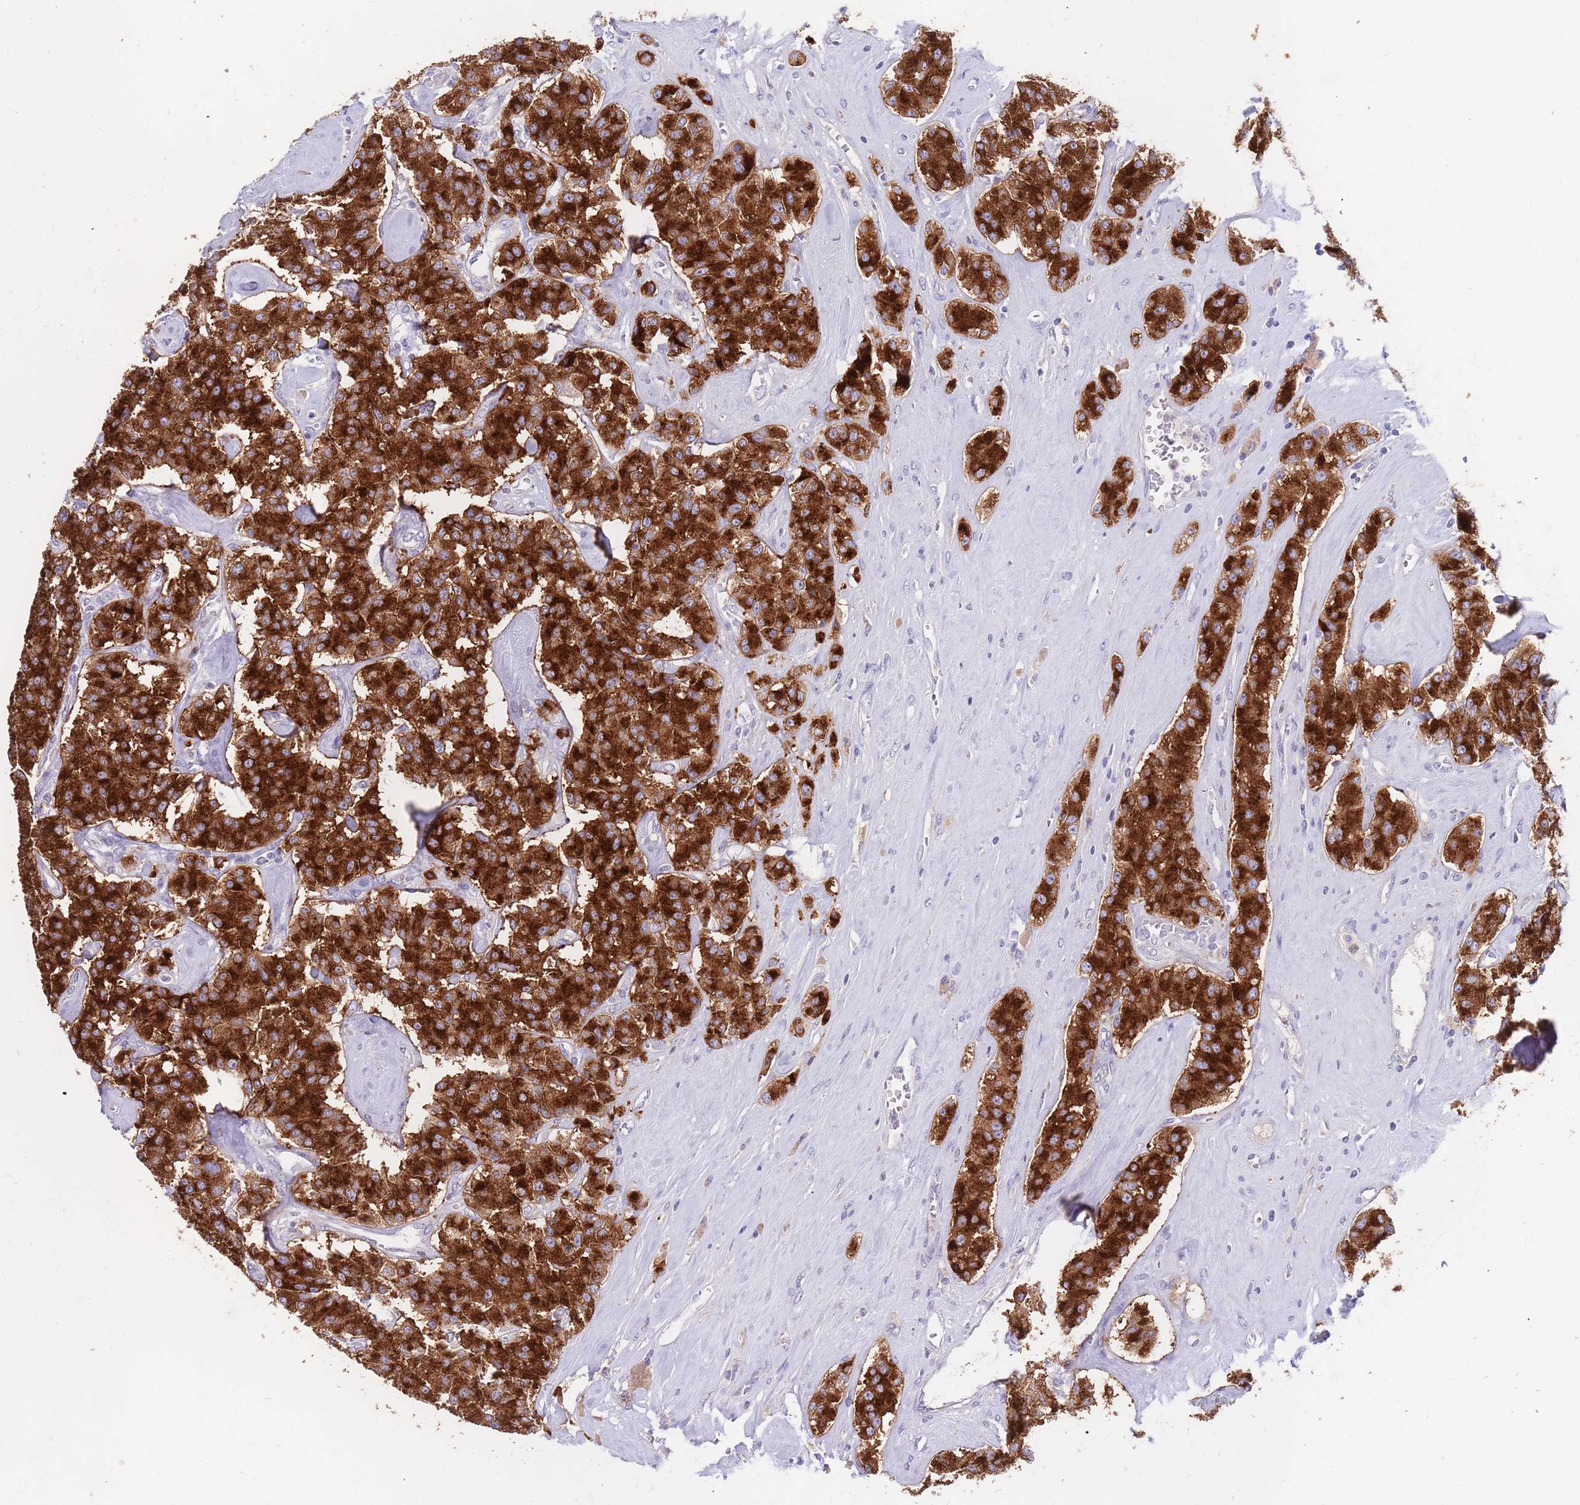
{"staining": {"intensity": "strong", "quantity": ">75%", "location": "cytoplasmic/membranous"}, "tissue": "carcinoid", "cell_type": "Tumor cells", "image_type": "cancer", "snomed": [{"axis": "morphology", "description": "Carcinoid, malignant, NOS"}, {"axis": "topography", "description": "Pancreas"}], "caption": "Carcinoid stained with DAB IHC demonstrates high levels of strong cytoplasmic/membranous expression in approximately >75% of tumor cells.", "gene": "BORCS5", "patient": {"sex": "male", "age": 41}}